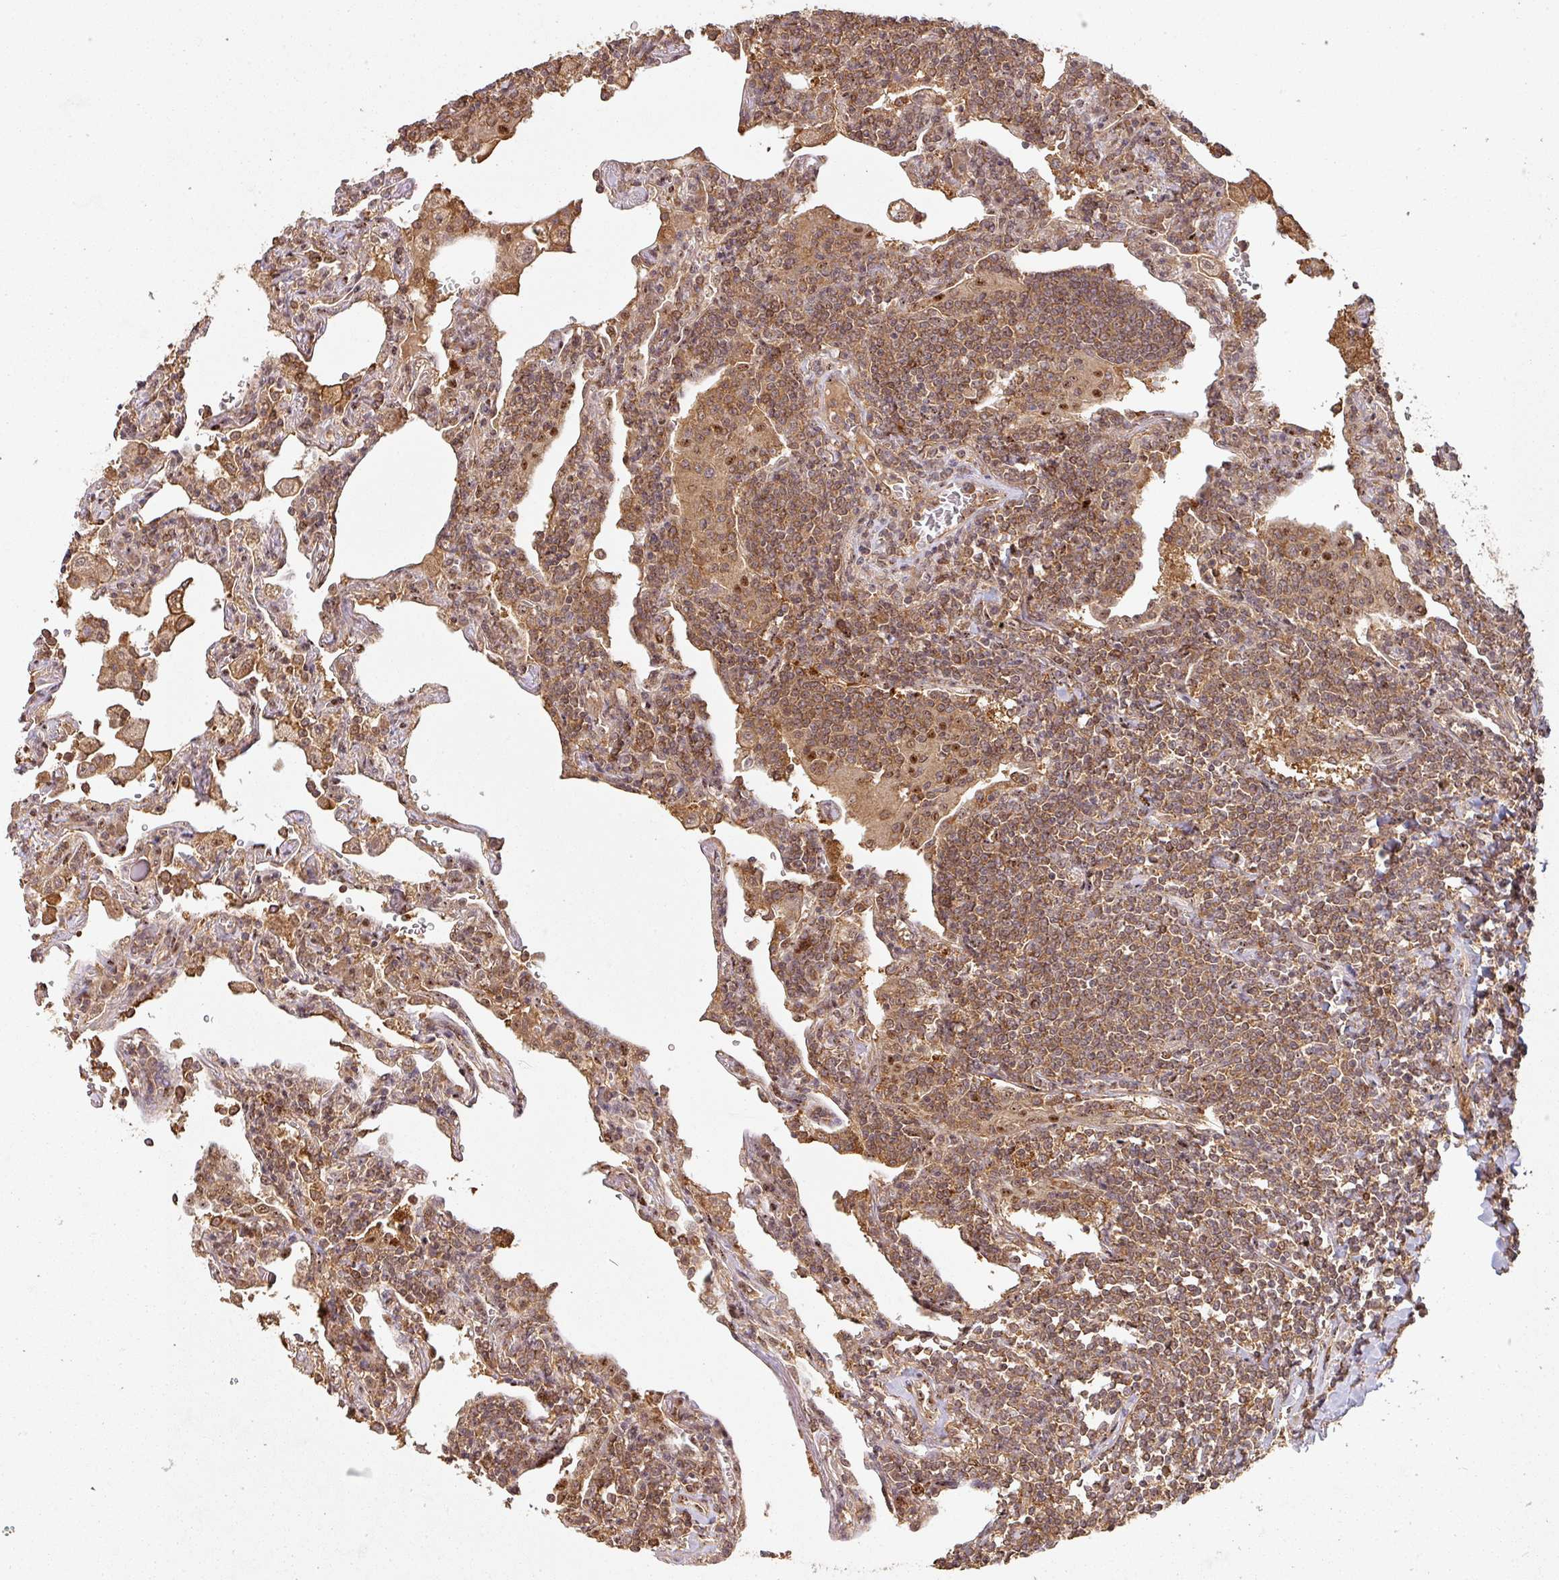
{"staining": {"intensity": "moderate", "quantity": ">75%", "location": "cytoplasmic/membranous"}, "tissue": "lymphoma", "cell_type": "Tumor cells", "image_type": "cancer", "snomed": [{"axis": "morphology", "description": "Malignant lymphoma, non-Hodgkin's type, Low grade"}, {"axis": "topography", "description": "Lung"}], "caption": "High-magnification brightfield microscopy of lymphoma stained with DAB (3,3'-diaminobenzidine) (brown) and counterstained with hematoxylin (blue). tumor cells exhibit moderate cytoplasmic/membranous staining is seen in approximately>75% of cells.", "gene": "ZNF322", "patient": {"sex": "female", "age": 71}}